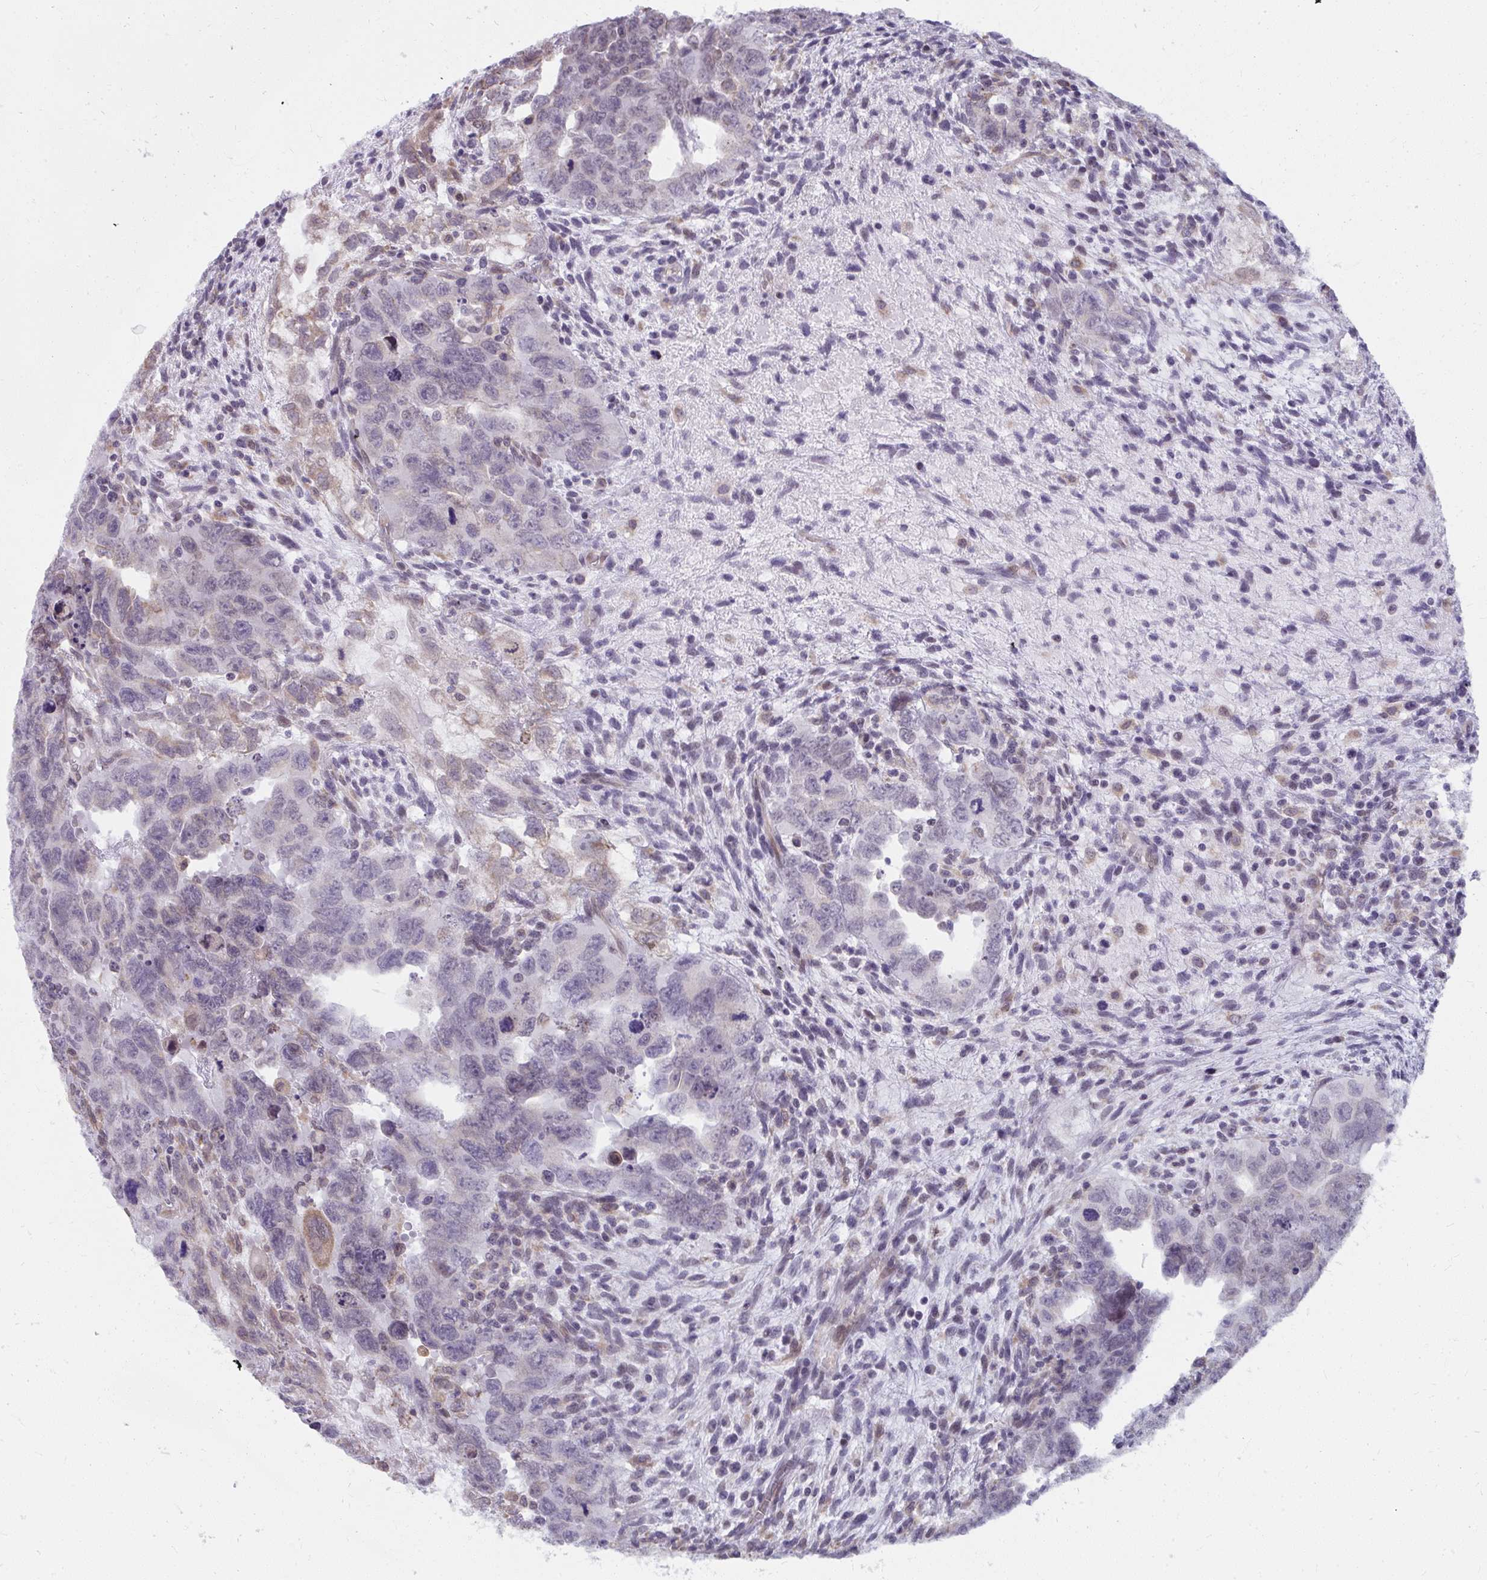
{"staining": {"intensity": "negative", "quantity": "none", "location": "none"}, "tissue": "testis cancer", "cell_type": "Tumor cells", "image_type": "cancer", "snomed": [{"axis": "morphology", "description": "Carcinoma, Embryonal, NOS"}, {"axis": "topography", "description": "Testis"}], "caption": "An image of human testis embryonal carcinoma is negative for staining in tumor cells.", "gene": "NMNAT1", "patient": {"sex": "male", "age": 24}}